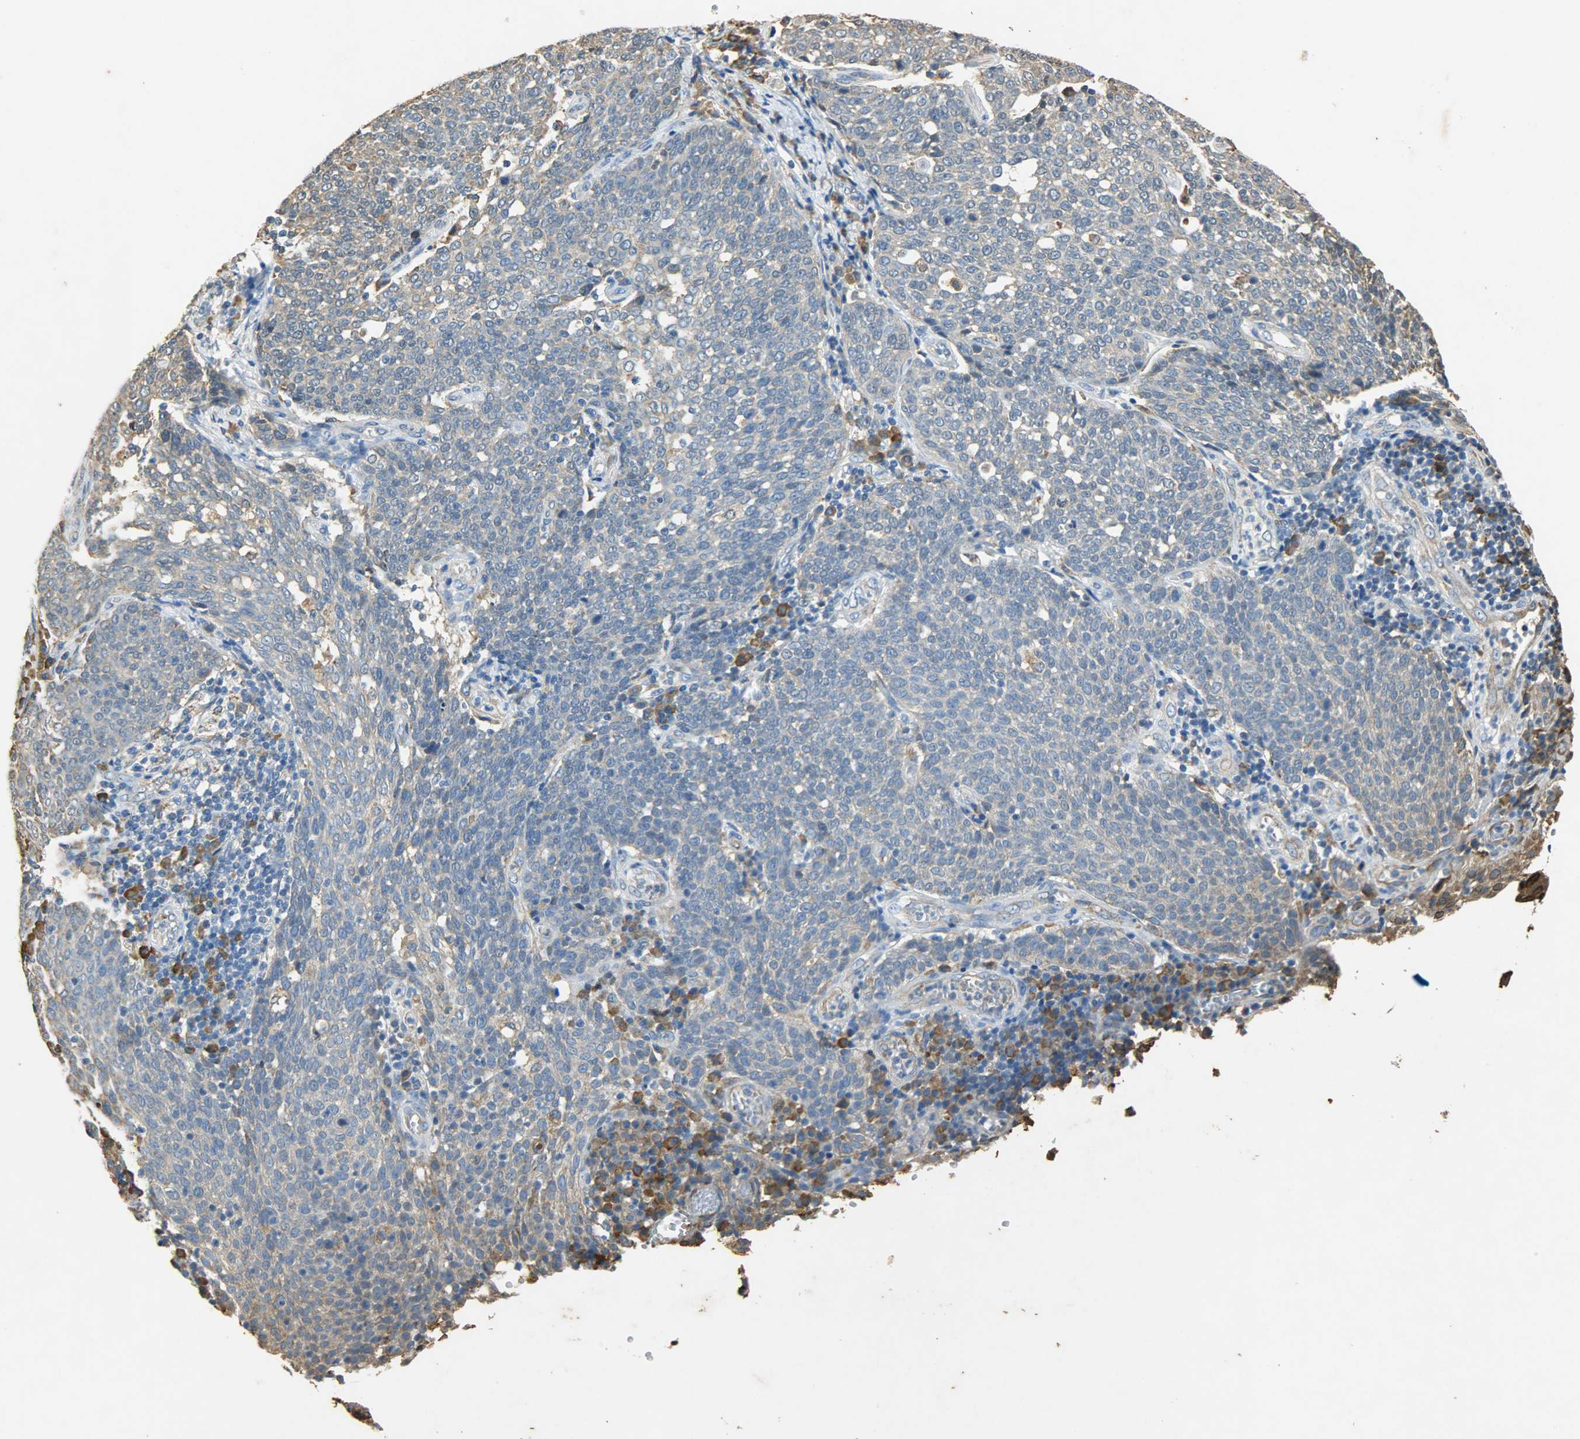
{"staining": {"intensity": "moderate", "quantity": ">75%", "location": "cytoplasmic/membranous"}, "tissue": "cervical cancer", "cell_type": "Tumor cells", "image_type": "cancer", "snomed": [{"axis": "morphology", "description": "Squamous cell carcinoma, NOS"}, {"axis": "topography", "description": "Cervix"}], "caption": "DAB immunohistochemical staining of squamous cell carcinoma (cervical) reveals moderate cytoplasmic/membranous protein positivity in approximately >75% of tumor cells.", "gene": "HSPA5", "patient": {"sex": "female", "age": 34}}